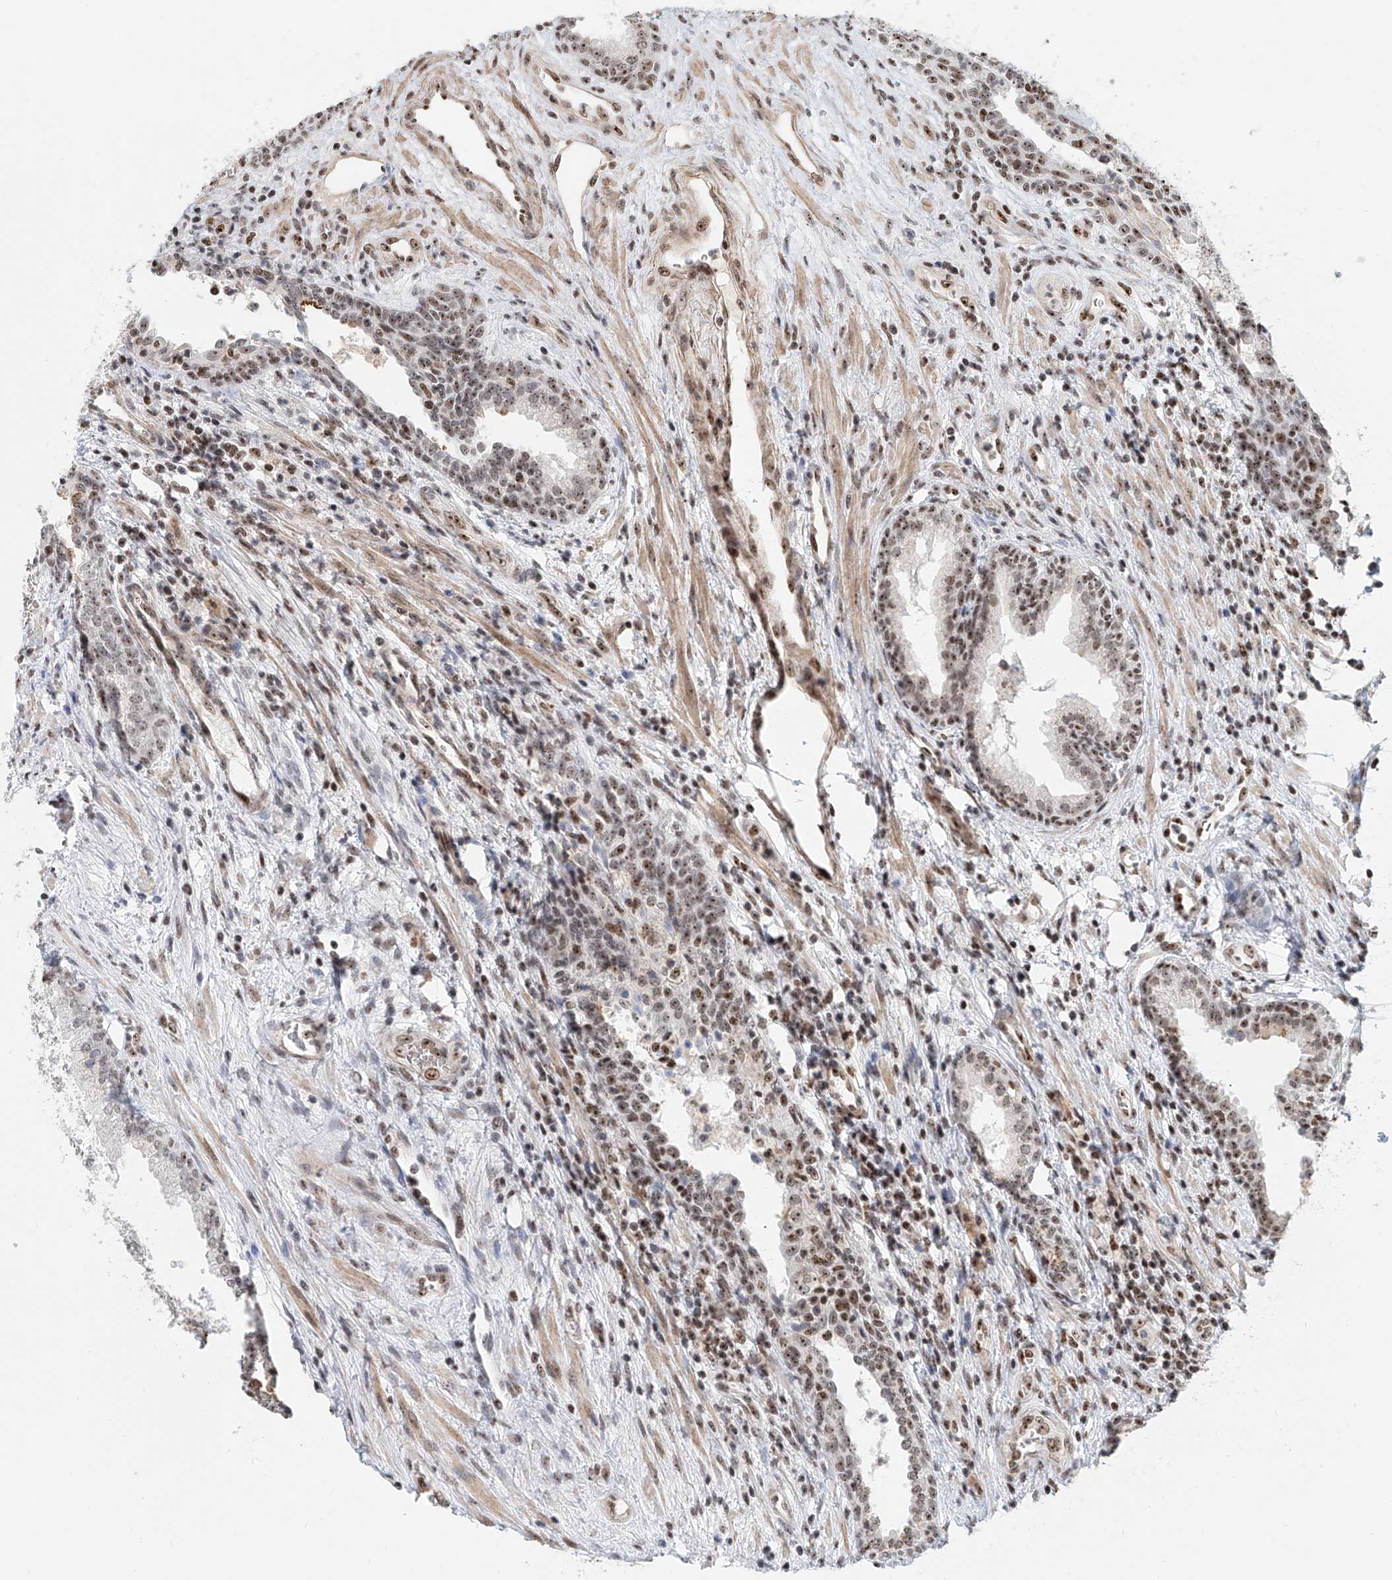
{"staining": {"intensity": "moderate", "quantity": ">75%", "location": "nuclear"}, "tissue": "prostate", "cell_type": "Glandular cells", "image_type": "normal", "snomed": [{"axis": "morphology", "description": "Normal tissue, NOS"}, {"axis": "topography", "description": "Prostate"}], "caption": "Benign prostate shows moderate nuclear expression in approximately >75% of glandular cells, visualized by immunohistochemistry. Using DAB (brown) and hematoxylin (blue) stains, captured at high magnification using brightfield microscopy.", "gene": "PRUNE2", "patient": {"sex": "male", "age": 76}}